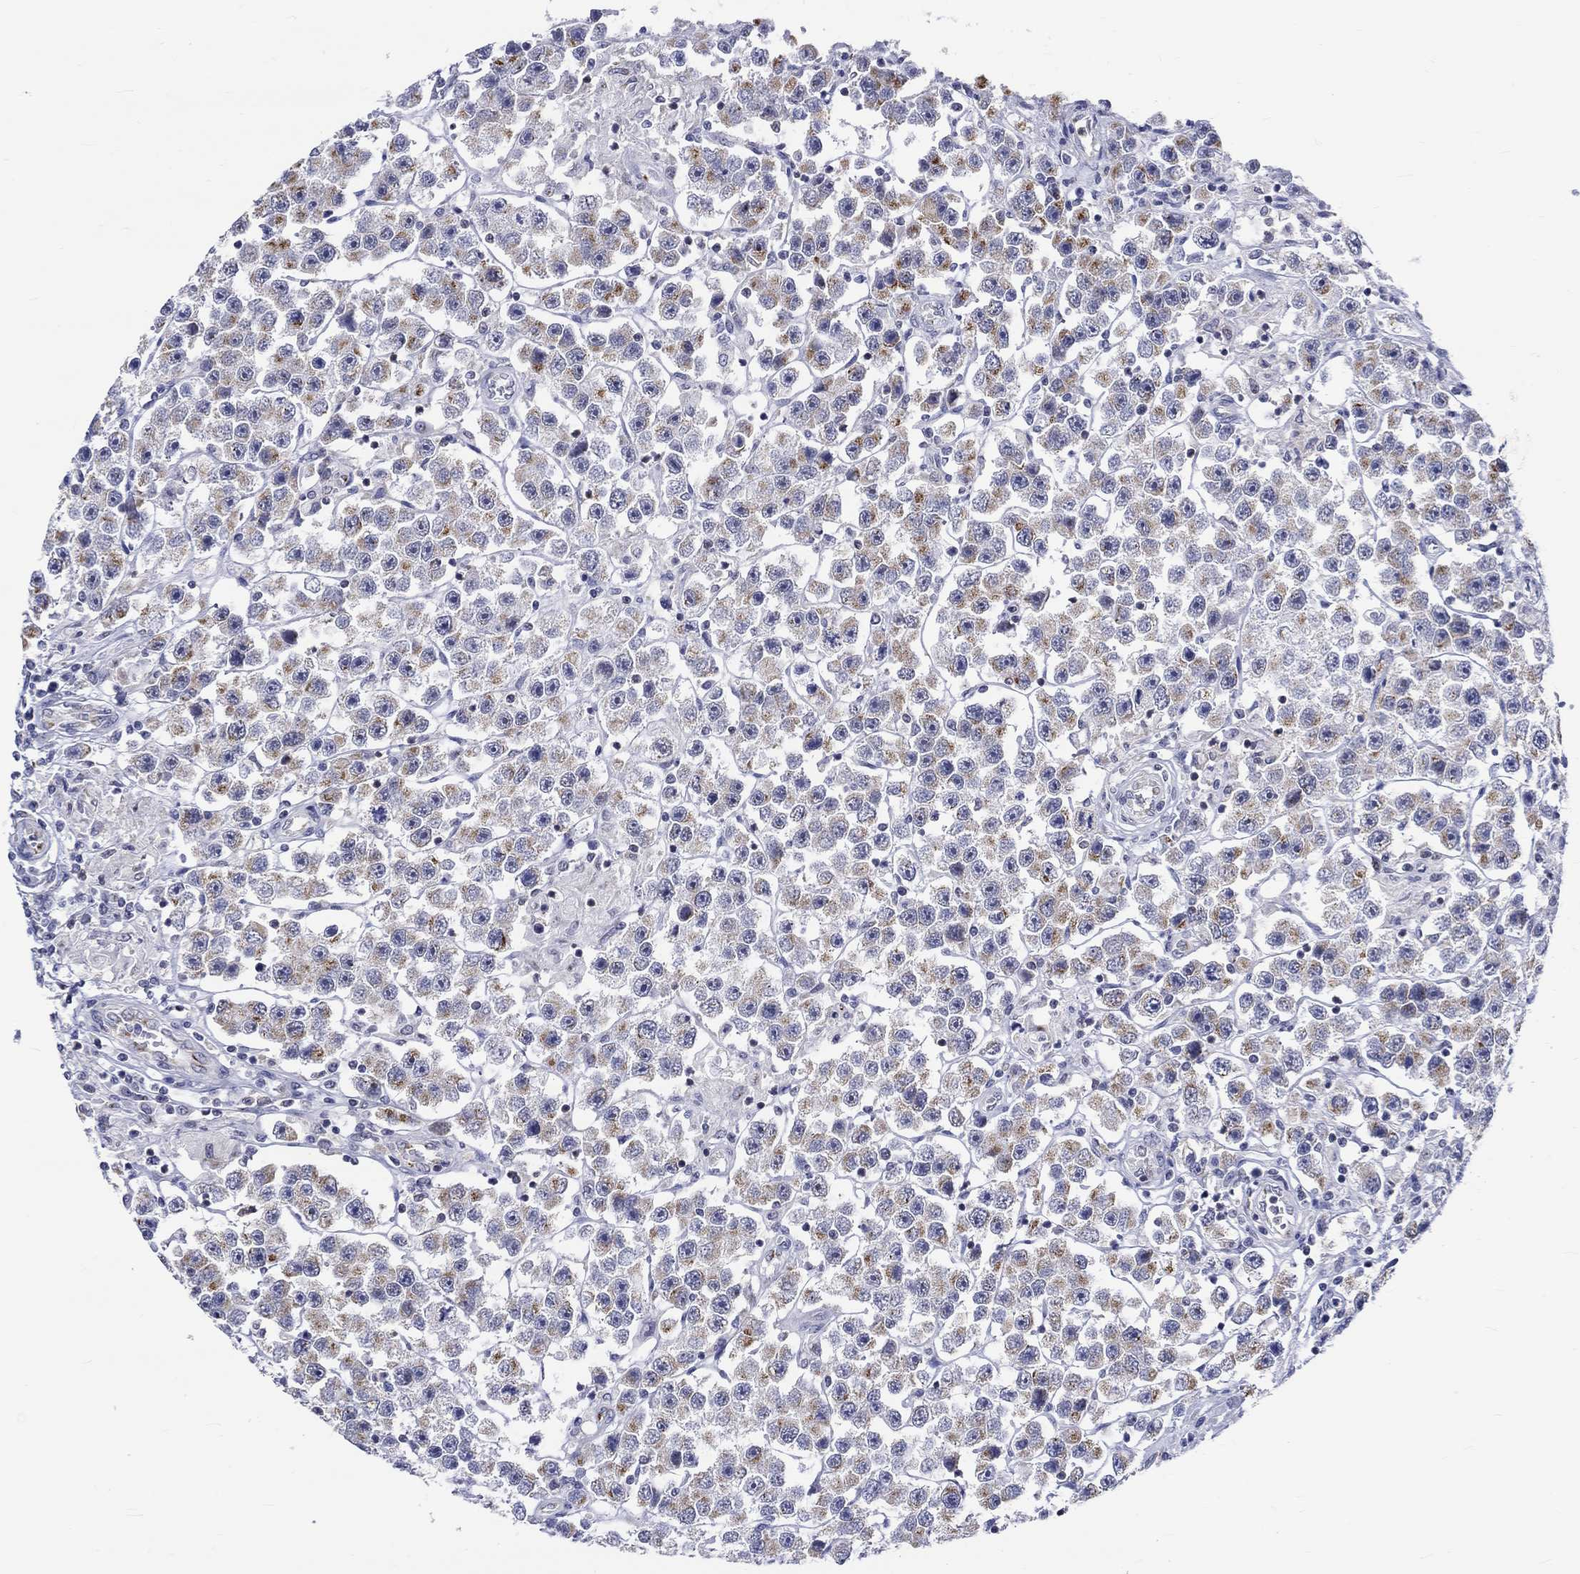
{"staining": {"intensity": "moderate", "quantity": "25%-75%", "location": "cytoplasmic/membranous"}, "tissue": "testis cancer", "cell_type": "Tumor cells", "image_type": "cancer", "snomed": [{"axis": "morphology", "description": "Seminoma, NOS"}, {"axis": "topography", "description": "Testis"}], "caption": "Seminoma (testis) tissue shows moderate cytoplasmic/membranous staining in about 25%-75% of tumor cells (Brightfield microscopy of DAB IHC at high magnification).", "gene": "ST6GALNAC1", "patient": {"sex": "male", "age": 45}}